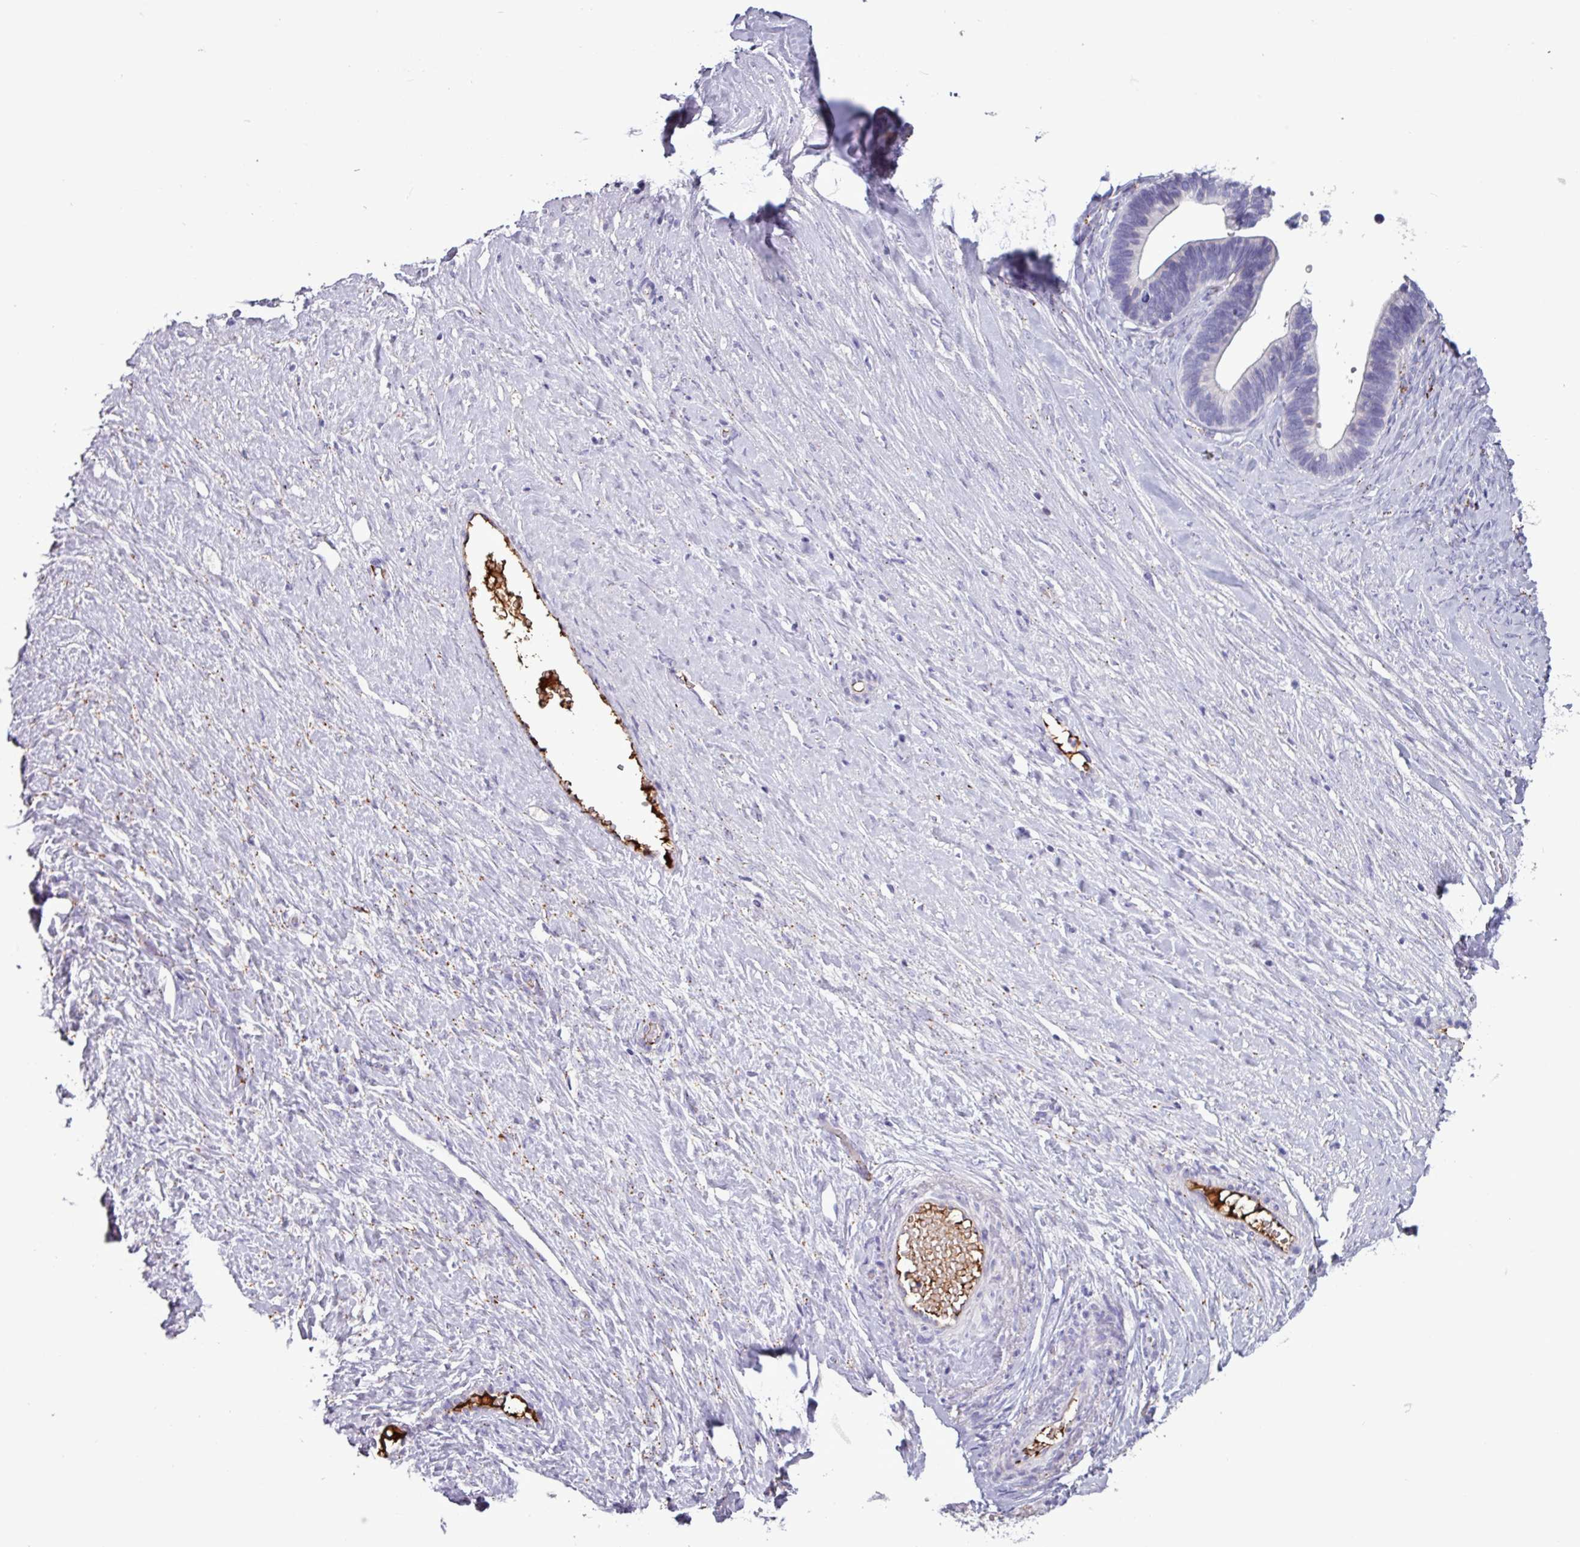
{"staining": {"intensity": "negative", "quantity": "none", "location": "none"}, "tissue": "ovarian cancer", "cell_type": "Tumor cells", "image_type": "cancer", "snomed": [{"axis": "morphology", "description": "Cystadenocarcinoma, serous, NOS"}, {"axis": "topography", "description": "Ovary"}], "caption": "IHC histopathology image of neoplastic tissue: human serous cystadenocarcinoma (ovarian) stained with DAB displays no significant protein positivity in tumor cells.", "gene": "PLIN2", "patient": {"sex": "female", "age": 56}}